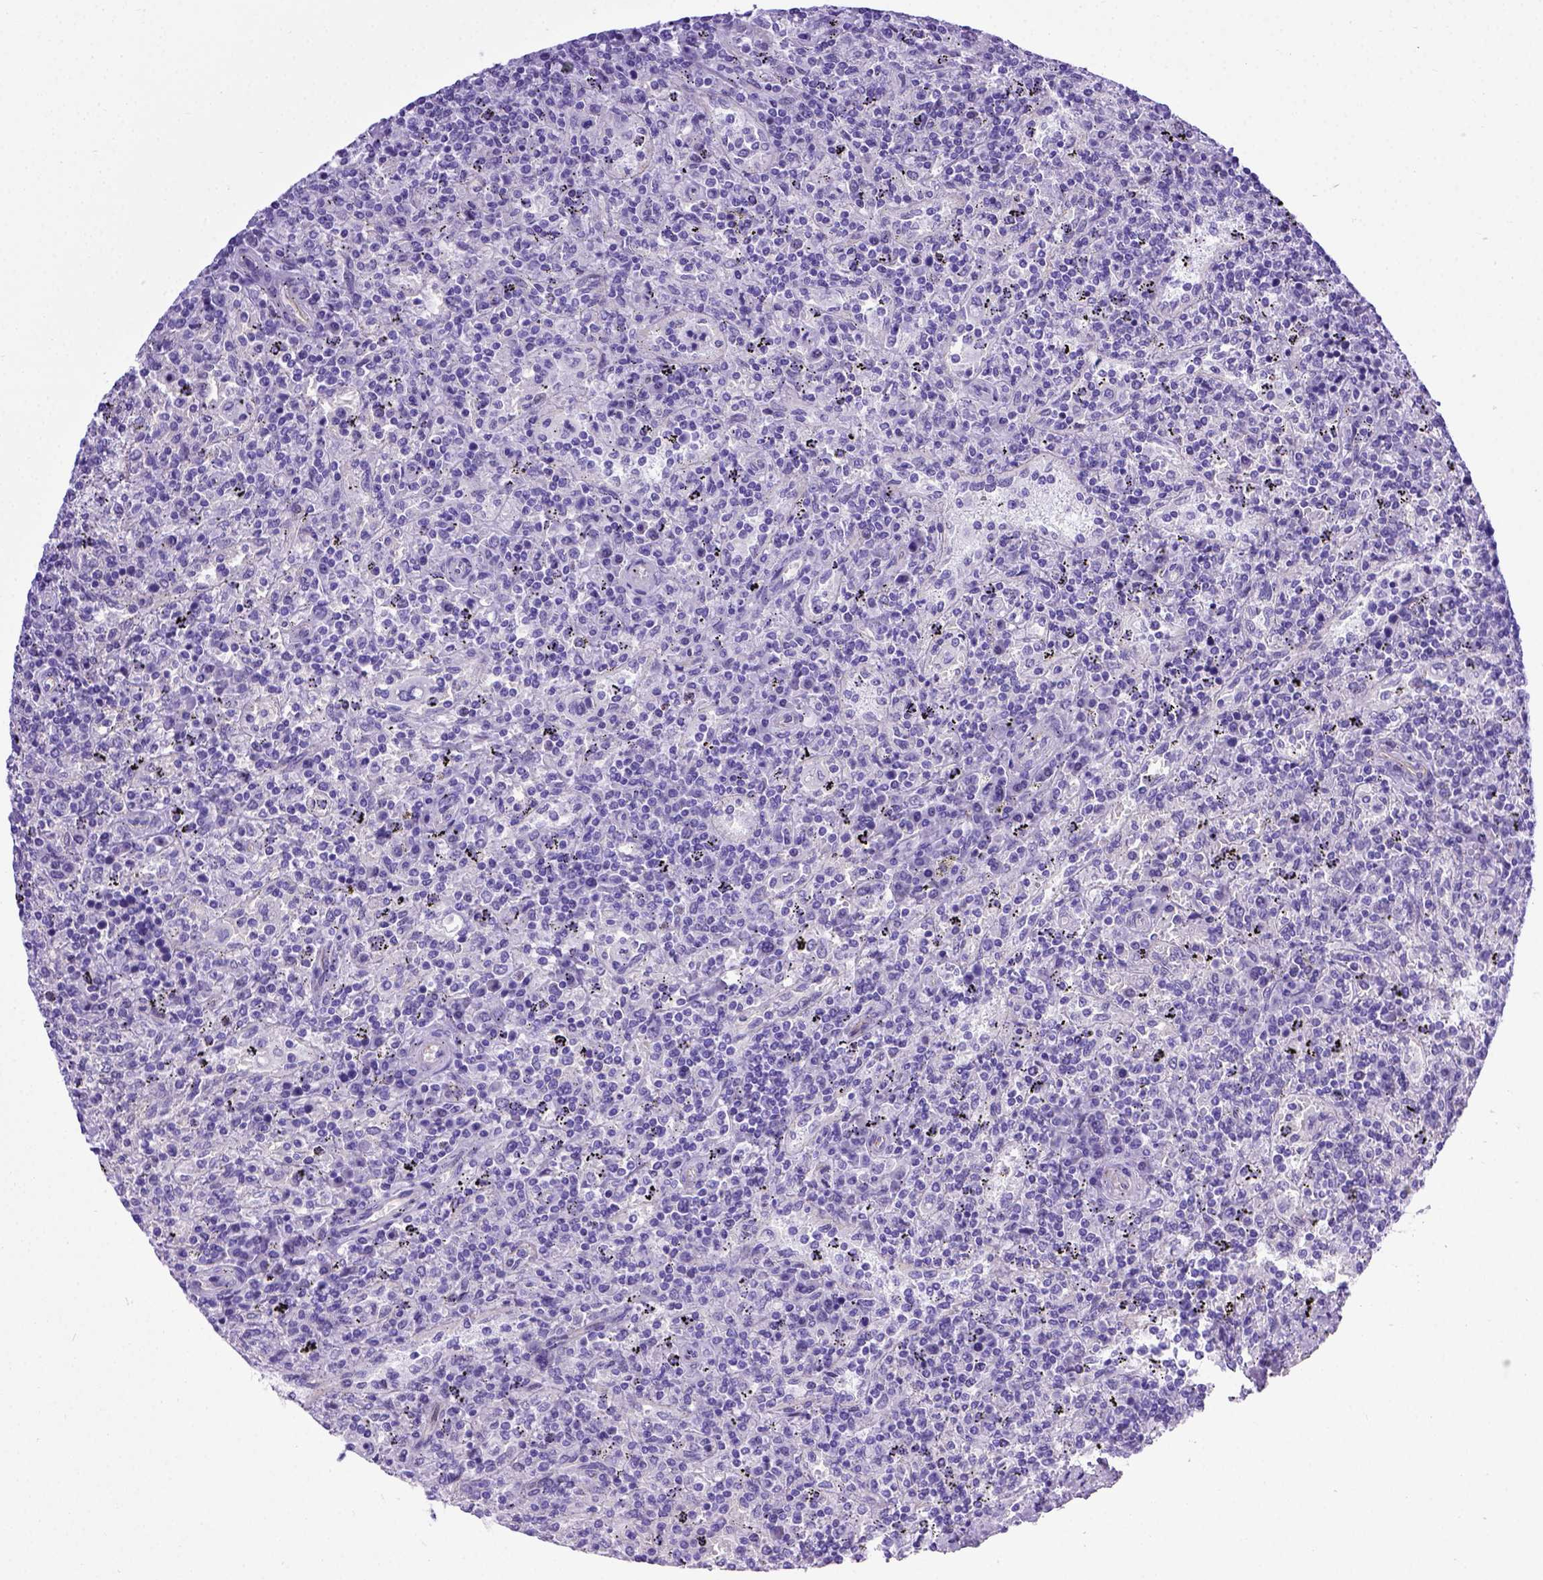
{"staining": {"intensity": "negative", "quantity": "none", "location": "none"}, "tissue": "lymphoma", "cell_type": "Tumor cells", "image_type": "cancer", "snomed": [{"axis": "morphology", "description": "Malignant lymphoma, non-Hodgkin's type, Low grade"}, {"axis": "topography", "description": "Spleen"}], "caption": "The histopathology image reveals no significant expression in tumor cells of lymphoma.", "gene": "ADAM12", "patient": {"sex": "male", "age": 62}}